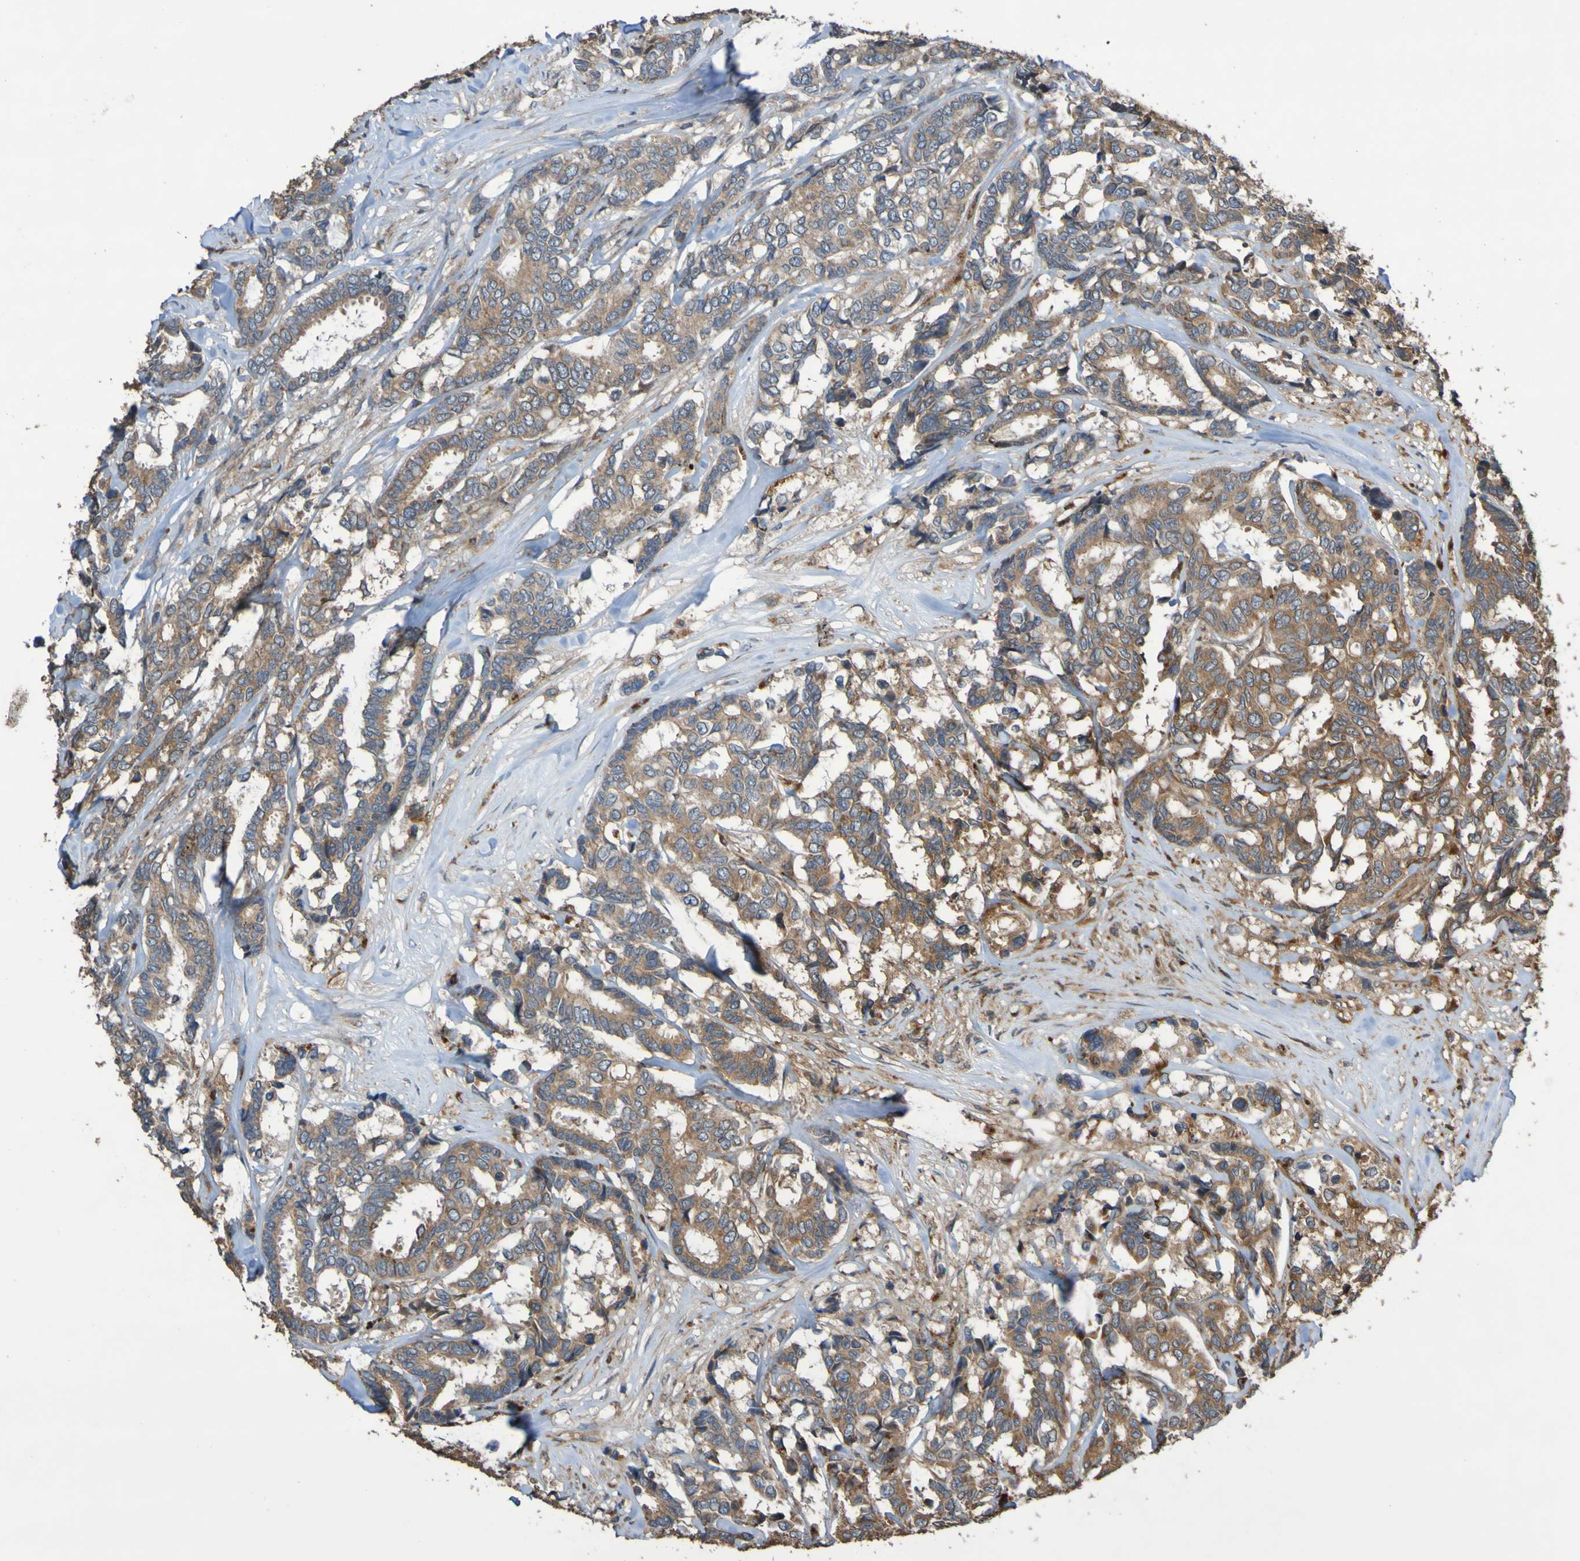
{"staining": {"intensity": "weak", "quantity": ">75%", "location": "cytoplasmic/membranous"}, "tissue": "breast cancer", "cell_type": "Tumor cells", "image_type": "cancer", "snomed": [{"axis": "morphology", "description": "Duct carcinoma"}, {"axis": "topography", "description": "Breast"}], "caption": "Immunohistochemistry of infiltrating ductal carcinoma (breast) displays low levels of weak cytoplasmic/membranous staining in about >75% of tumor cells.", "gene": "UCN", "patient": {"sex": "female", "age": 87}}